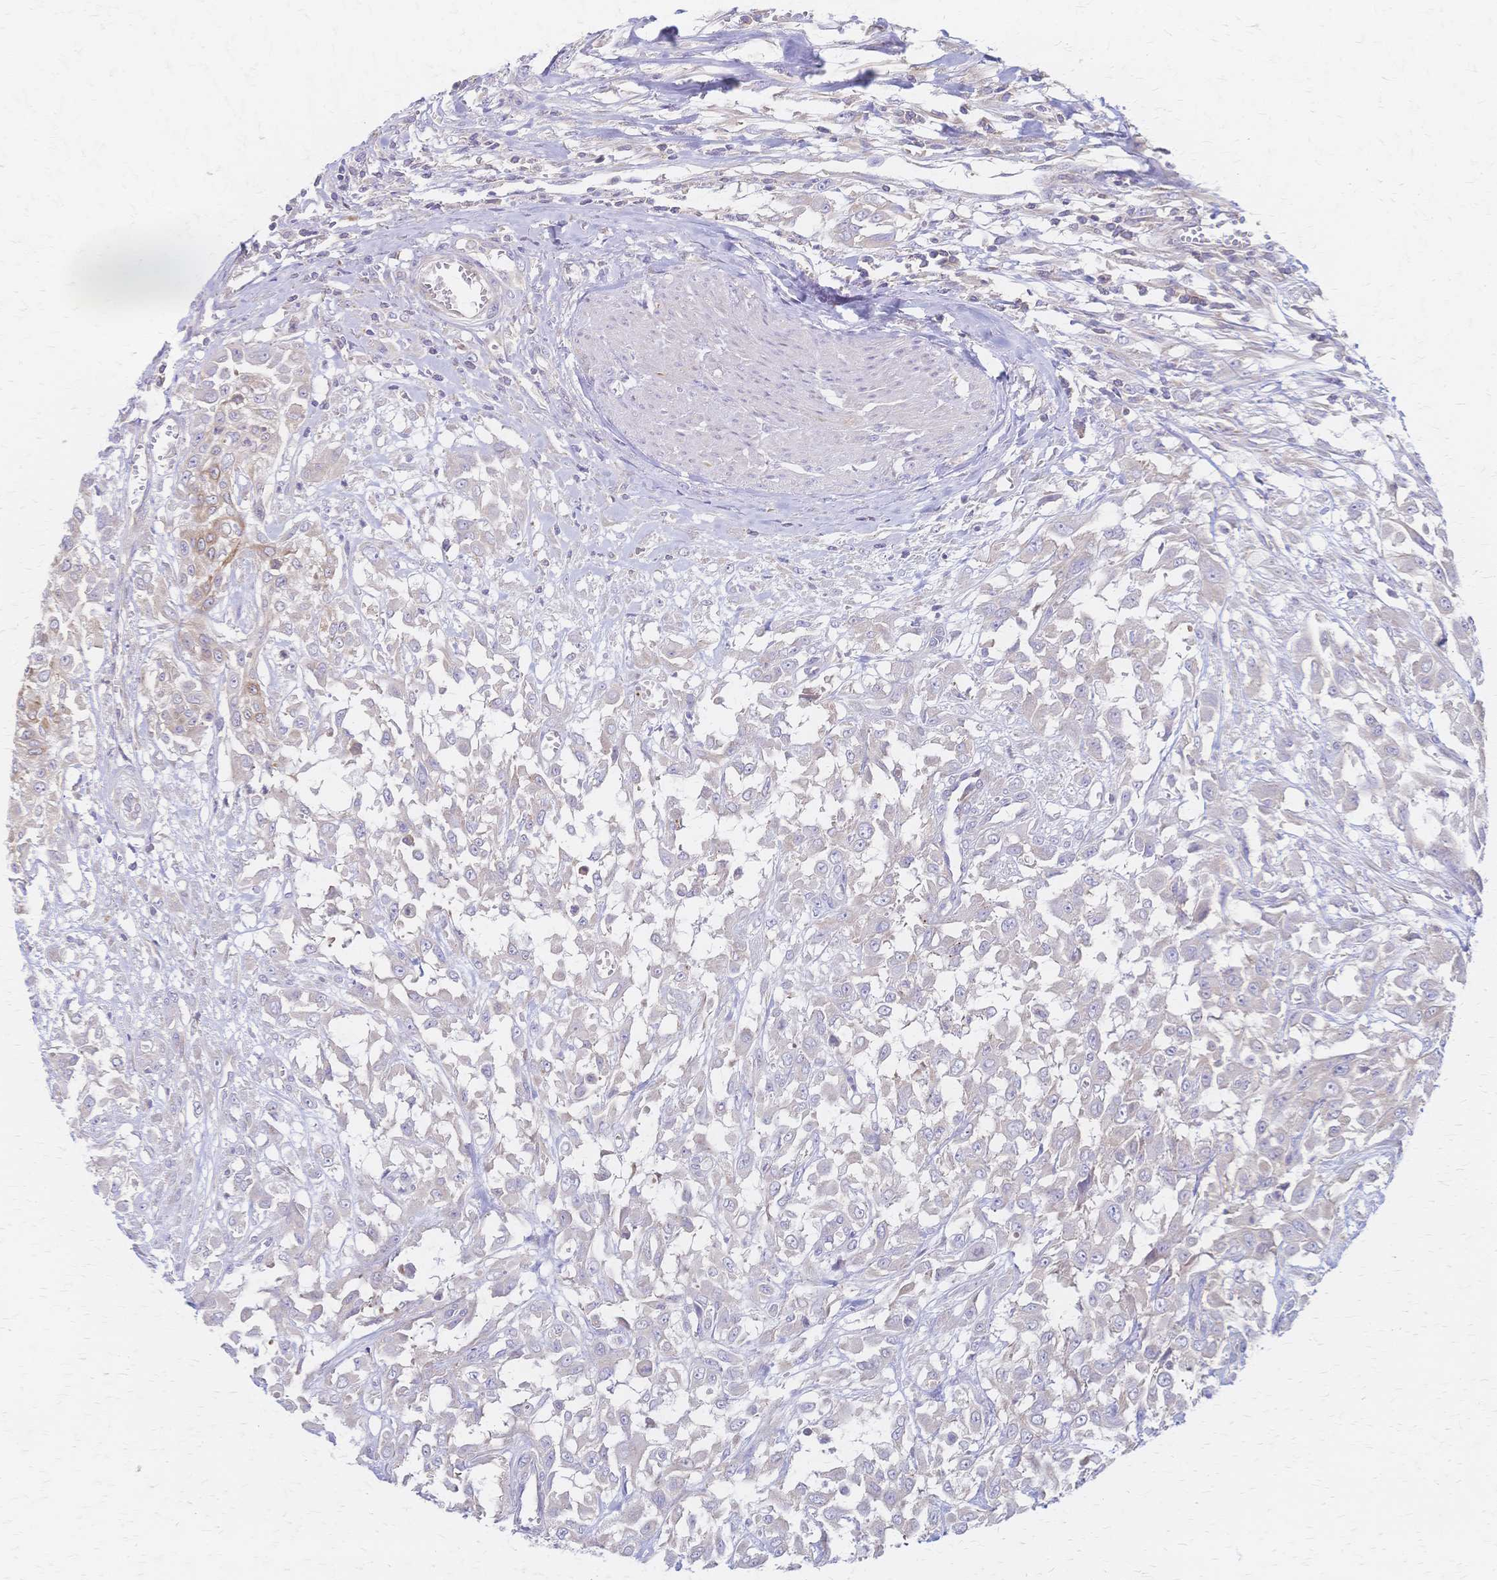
{"staining": {"intensity": "weak", "quantity": "<25%", "location": "cytoplasmic/membranous"}, "tissue": "urothelial cancer", "cell_type": "Tumor cells", "image_type": "cancer", "snomed": [{"axis": "morphology", "description": "Urothelial carcinoma, High grade"}, {"axis": "topography", "description": "Urinary bladder"}], "caption": "A histopathology image of human urothelial cancer is negative for staining in tumor cells. (DAB (3,3'-diaminobenzidine) immunohistochemistry (IHC) with hematoxylin counter stain).", "gene": "CYB5A", "patient": {"sex": "male", "age": 57}}